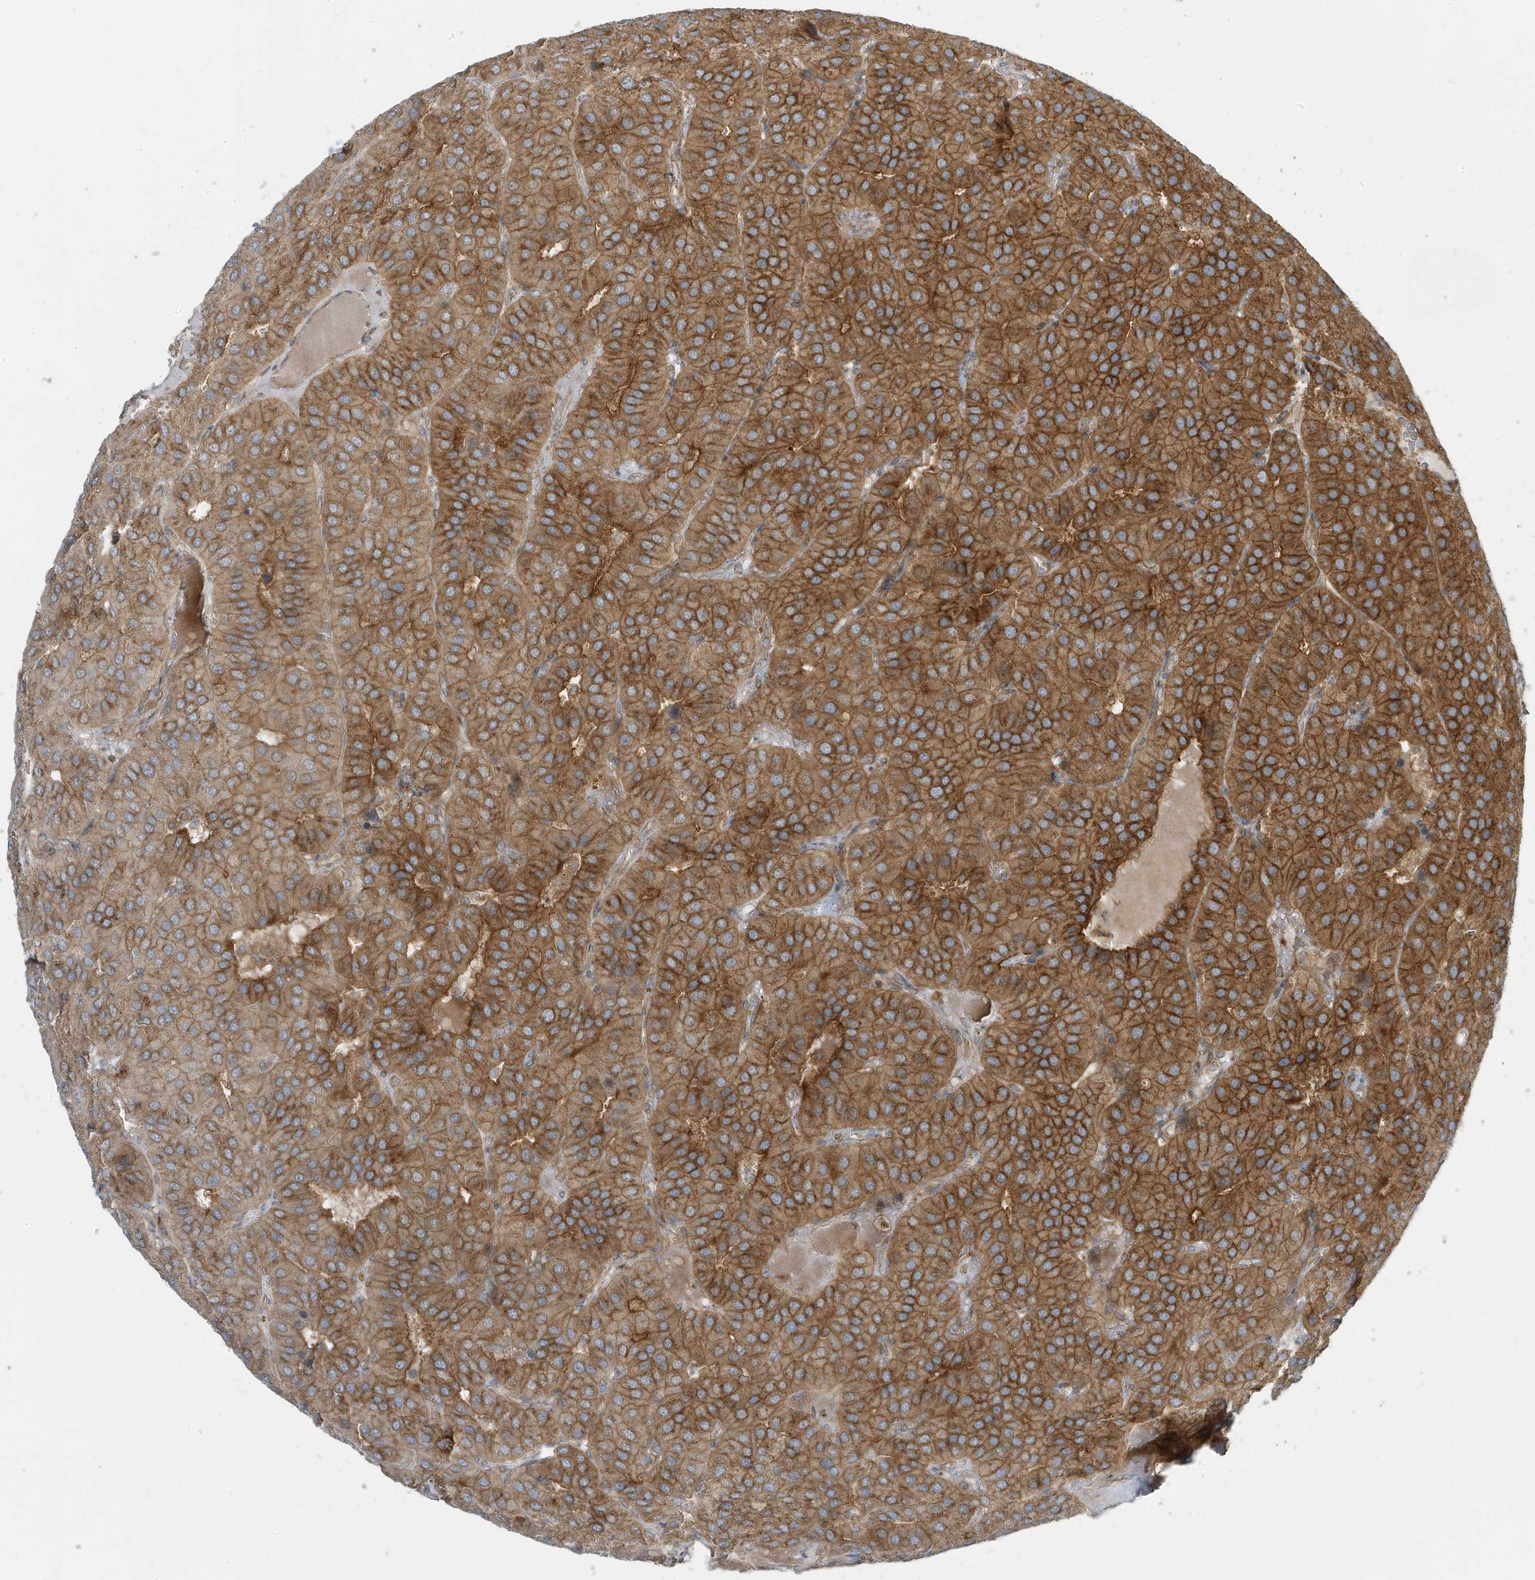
{"staining": {"intensity": "moderate", "quantity": ">75%", "location": "cytoplasmic/membranous"}, "tissue": "parathyroid gland", "cell_type": "Glandular cells", "image_type": "normal", "snomed": [{"axis": "morphology", "description": "Normal tissue, NOS"}, {"axis": "morphology", "description": "Adenoma, NOS"}, {"axis": "topography", "description": "Parathyroid gland"}], "caption": "Moderate cytoplasmic/membranous positivity is seen in approximately >75% of glandular cells in benign parathyroid gland. (Stains: DAB (3,3'-diaminobenzidine) in brown, nuclei in blue, Microscopy: brightfield microscopy at high magnification).", "gene": "STAM", "patient": {"sex": "female", "age": 86}}